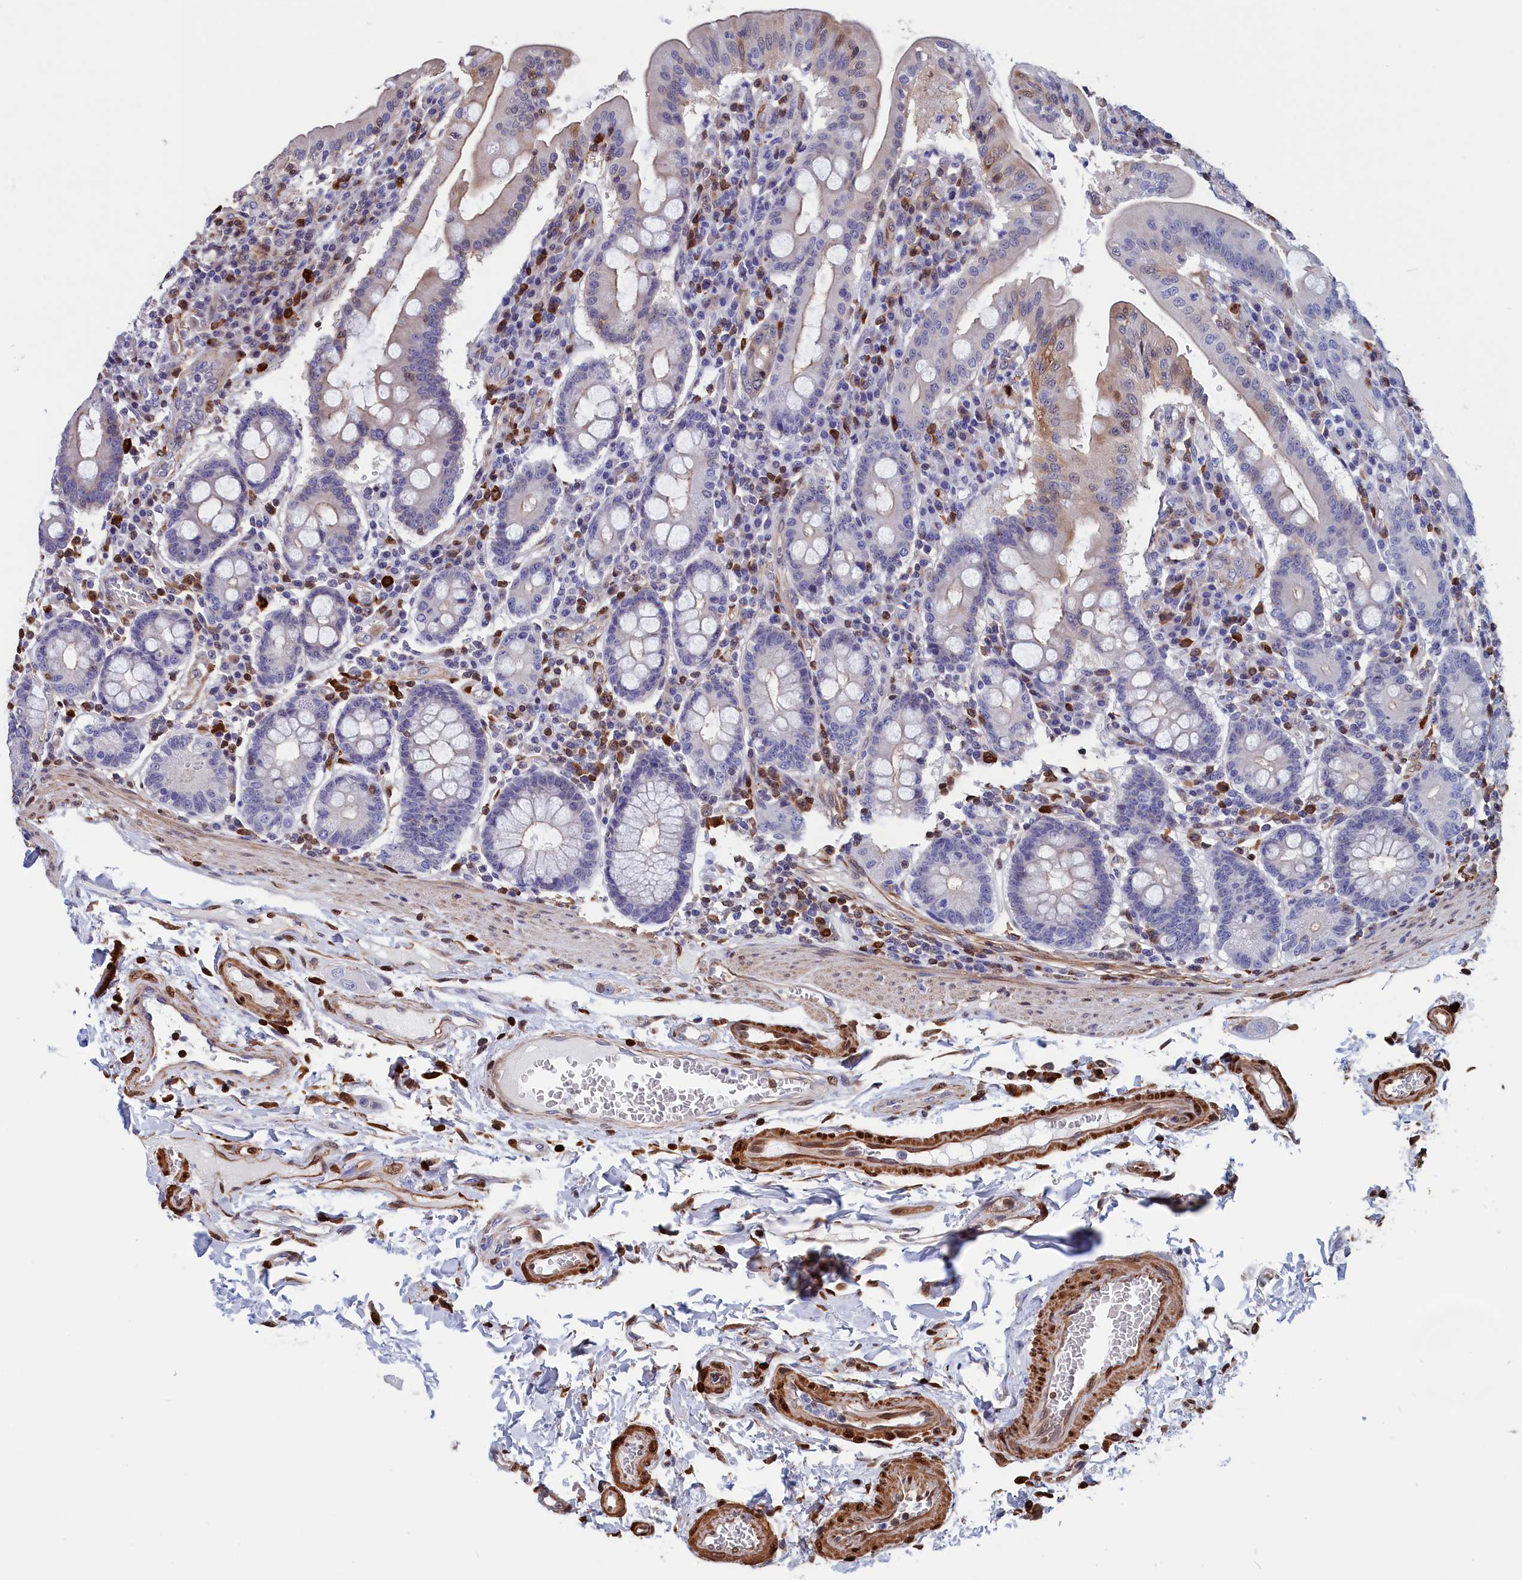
{"staining": {"intensity": "moderate", "quantity": "<25%", "location": "cytoplasmic/membranous,nuclear"}, "tissue": "duodenum", "cell_type": "Glandular cells", "image_type": "normal", "snomed": [{"axis": "morphology", "description": "Normal tissue, NOS"}, {"axis": "morphology", "description": "Adenocarcinoma, NOS"}, {"axis": "topography", "description": "Pancreas"}, {"axis": "topography", "description": "Duodenum"}], "caption": "The image shows immunohistochemical staining of benign duodenum. There is moderate cytoplasmic/membranous,nuclear positivity is seen in about <25% of glandular cells. (DAB (3,3'-diaminobenzidine) IHC with brightfield microscopy, high magnification).", "gene": "CRIP1", "patient": {"sex": "male", "age": 50}}